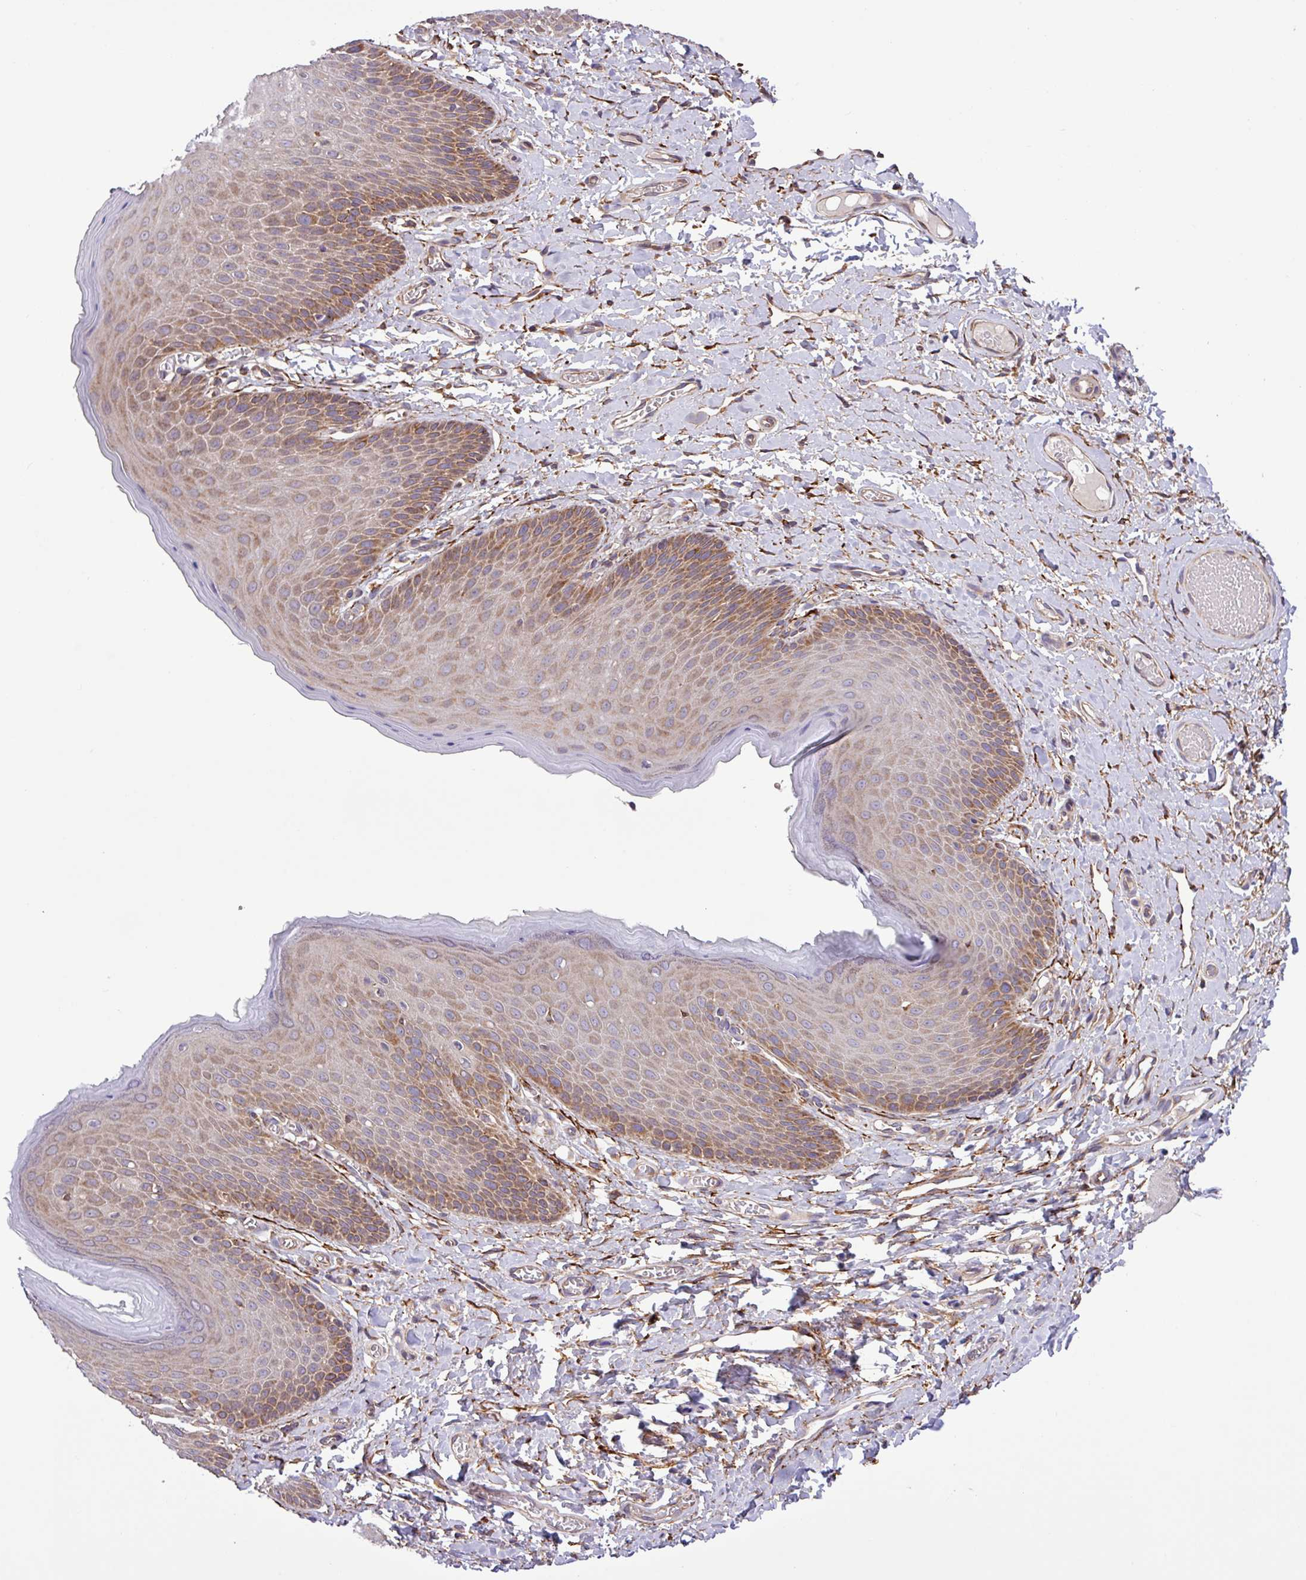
{"staining": {"intensity": "moderate", "quantity": ">75%", "location": "cytoplasmic/membranous"}, "tissue": "skin", "cell_type": "Epidermal cells", "image_type": "normal", "snomed": [{"axis": "morphology", "description": "Normal tissue, NOS"}, {"axis": "topography", "description": "Anal"}], "caption": "Moderate cytoplasmic/membranous staining is appreciated in approximately >75% of epidermal cells in normal skin. (DAB IHC, brown staining for protein, blue staining for nuclei).", "gene": "MEGF6", "patient": {"sex": "female", "age": 40}}